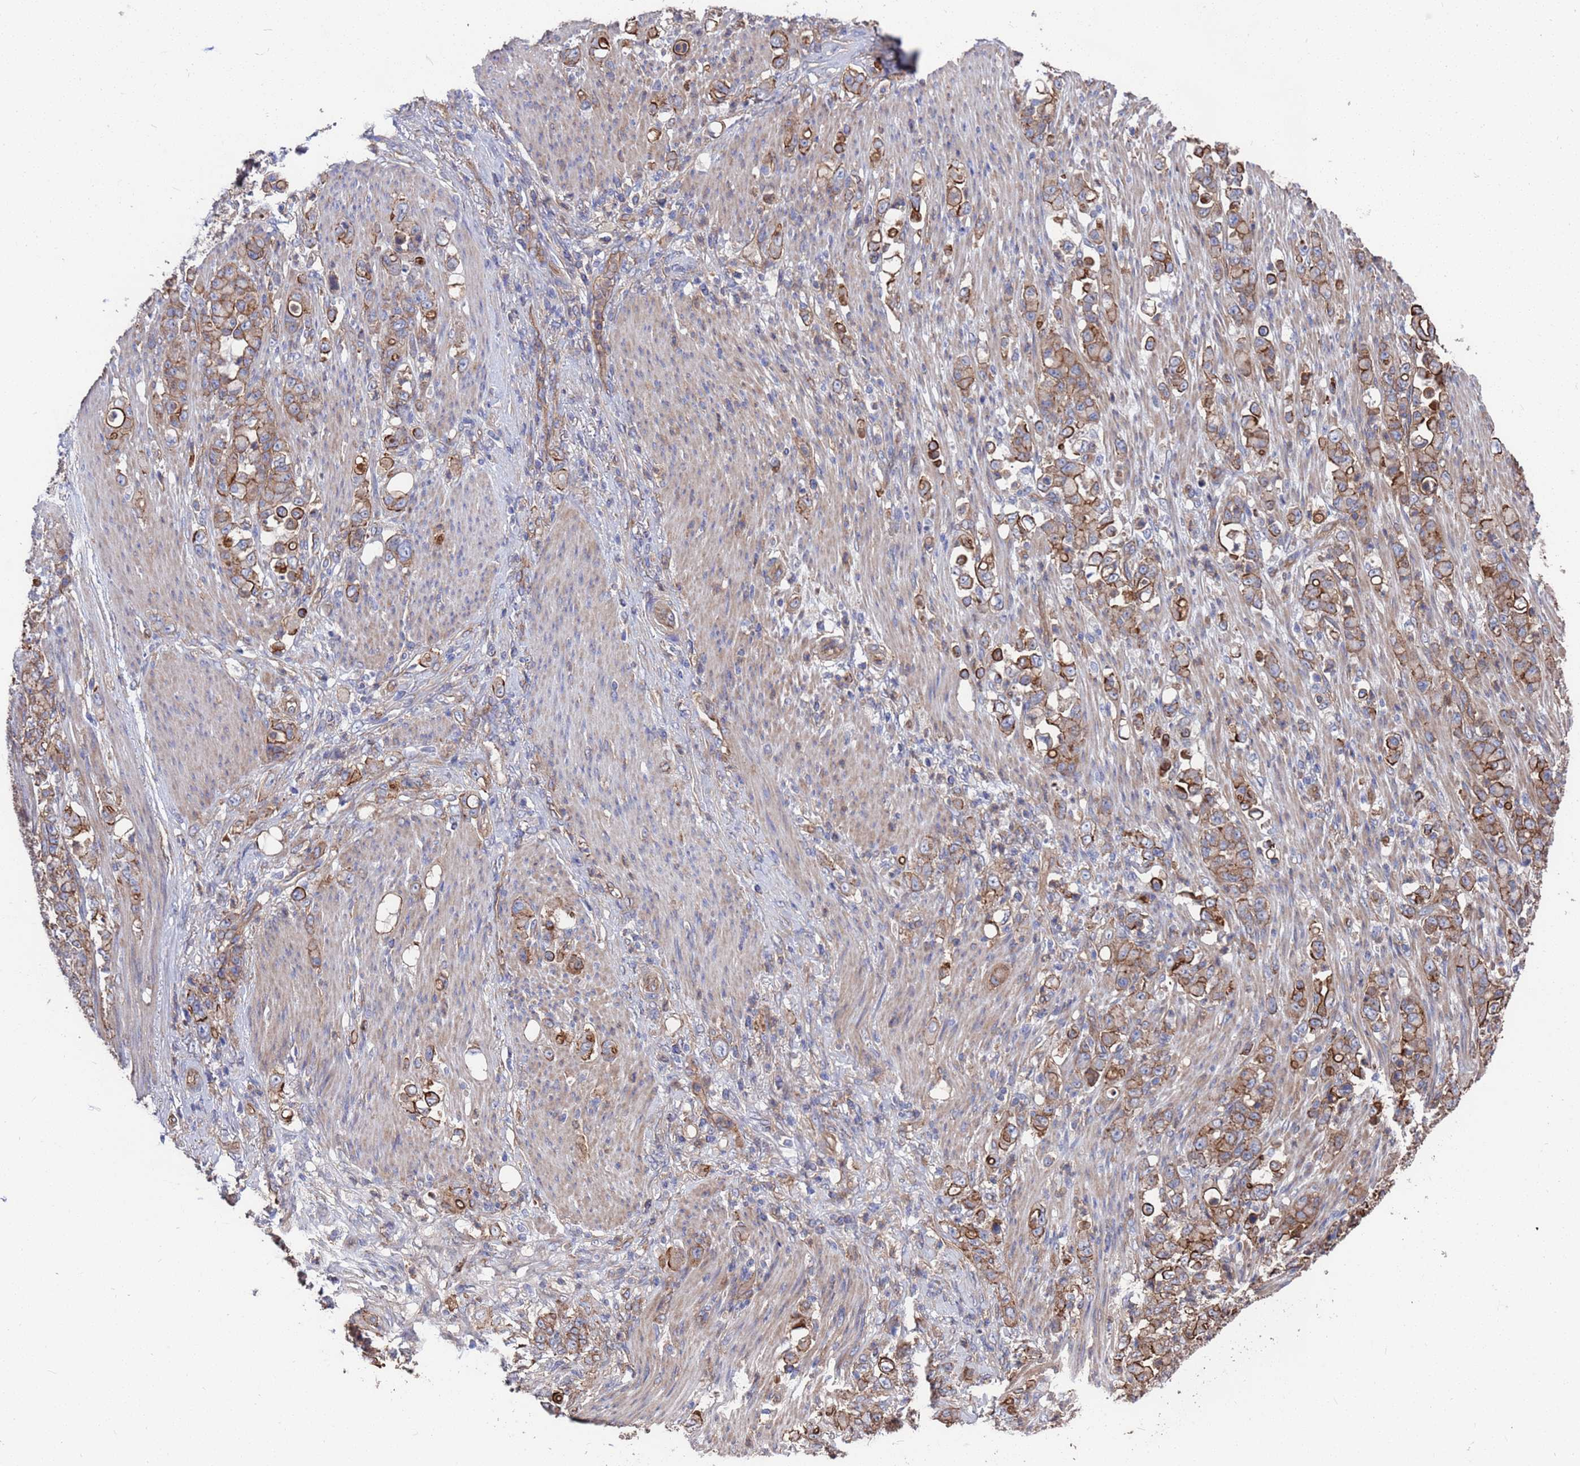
{"staining": {"intensity": "moderate", "quantity": ">75%", "location": "cytoplasmic/membranous"}, "tissue": "stomach cancer", "cell_type": "Tumor cells", "image_type": "cancer", "snomed": [{"axis": "morphology", "description": "Normal tissue, NOS"}, {"axis": "morphology", "description": "Adenocarcinoma, NOS"}, {"axis": "topography", "description": "Stomach"}], "caption": "Moderate cytoplasmic/membranous expression for a protein is seen in about >75% of tumor cells of stomach adenocarcinoma using immunohistochemistry (IHC).", "gene": "NDUFAF6", "patient": {"sex": "female", "age": 79}}